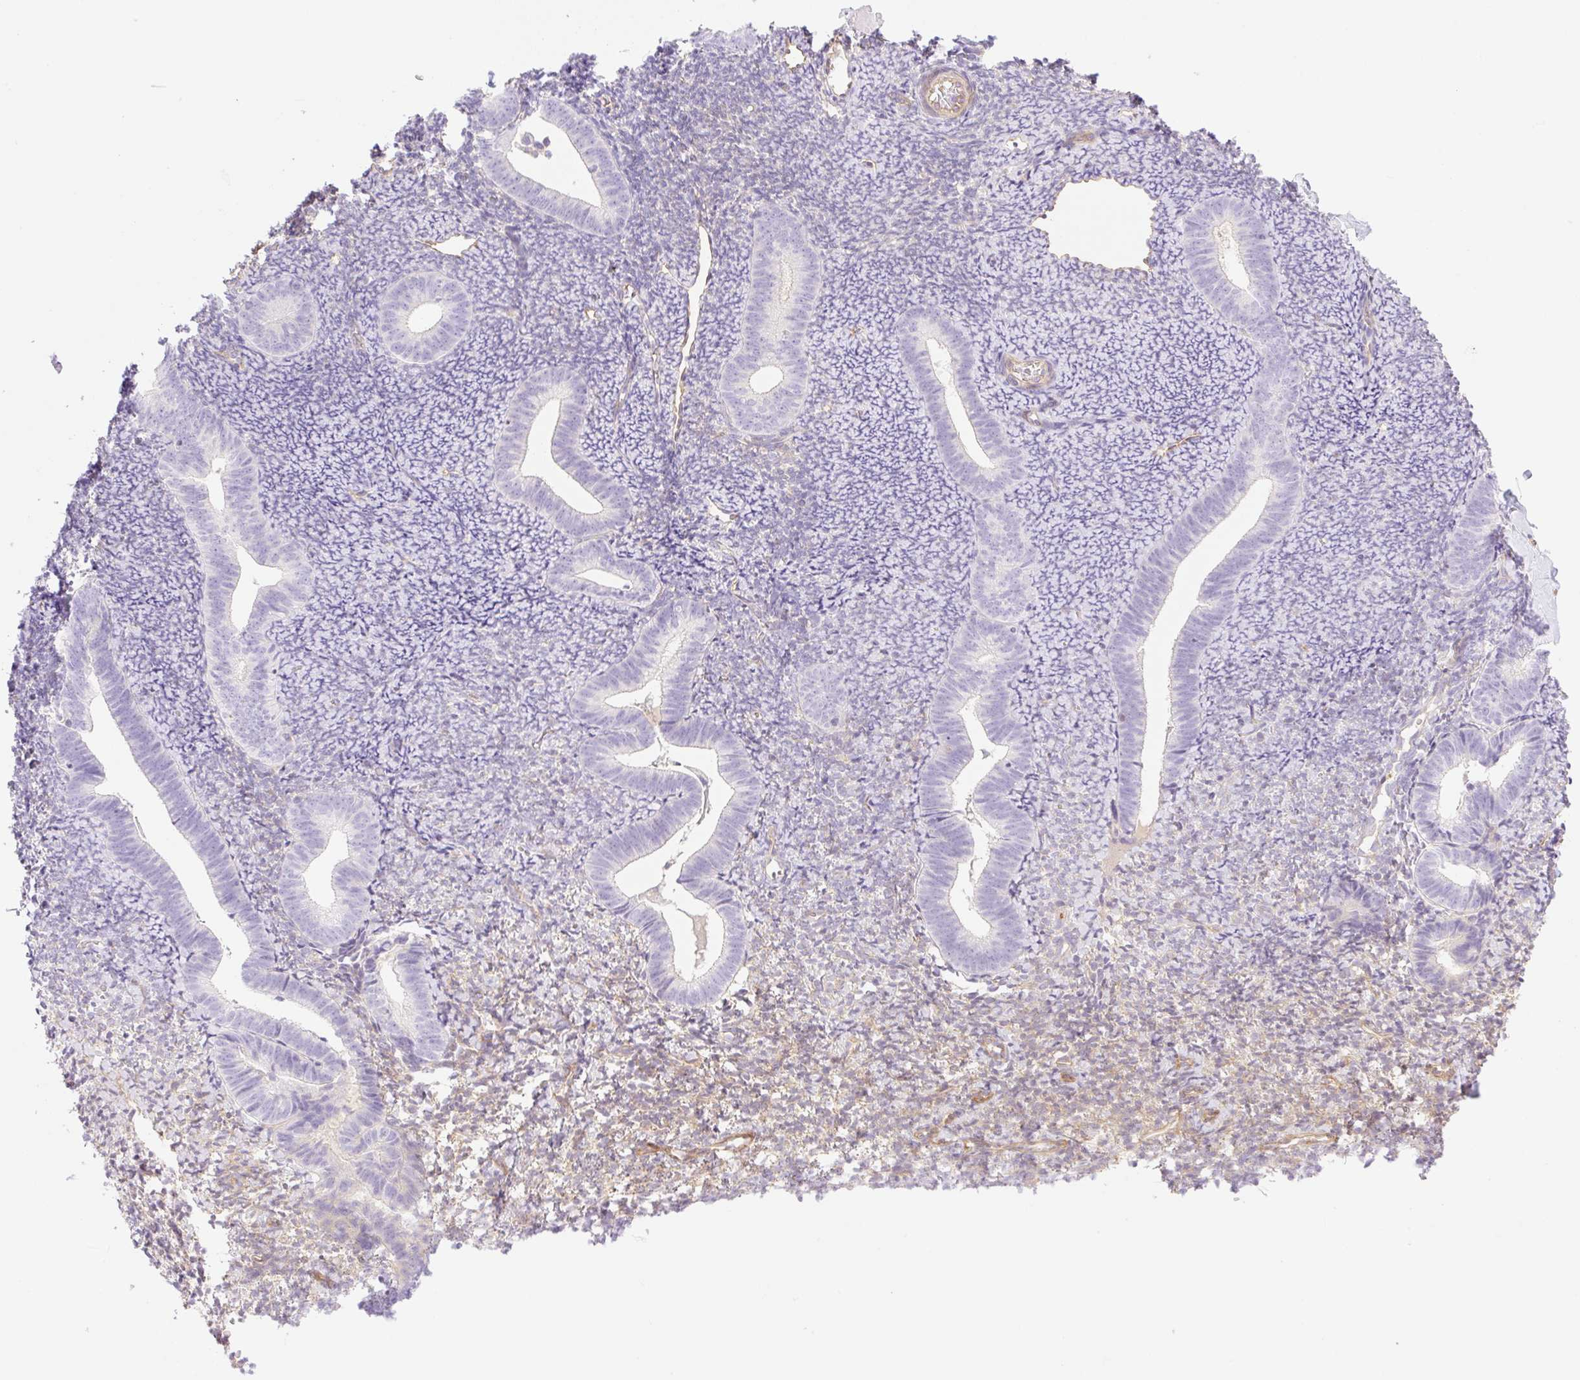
{"staining": {"intensity": "negative", "quantity": "none", "location": "none"}, "tissue": "endometrium", "cell_type": "Cells in endometrial stroma", "image_type": "normal", "snomed": [{"axis": "morphology", "description": "Normal tissue, NOS"}, {"axis": "topography", "description": "Endometrium"}], "caption": "There is no significant staining in cells in endometrial stroma of endometrium. Brightfield microscopy of IHC stained with DAB (3,3'-diaminobenzidine) (brown) and hematoxylin (blue), captured at high magnification.", "gene": "EHD1", "patient": {"sex": "female", "age": 39}}